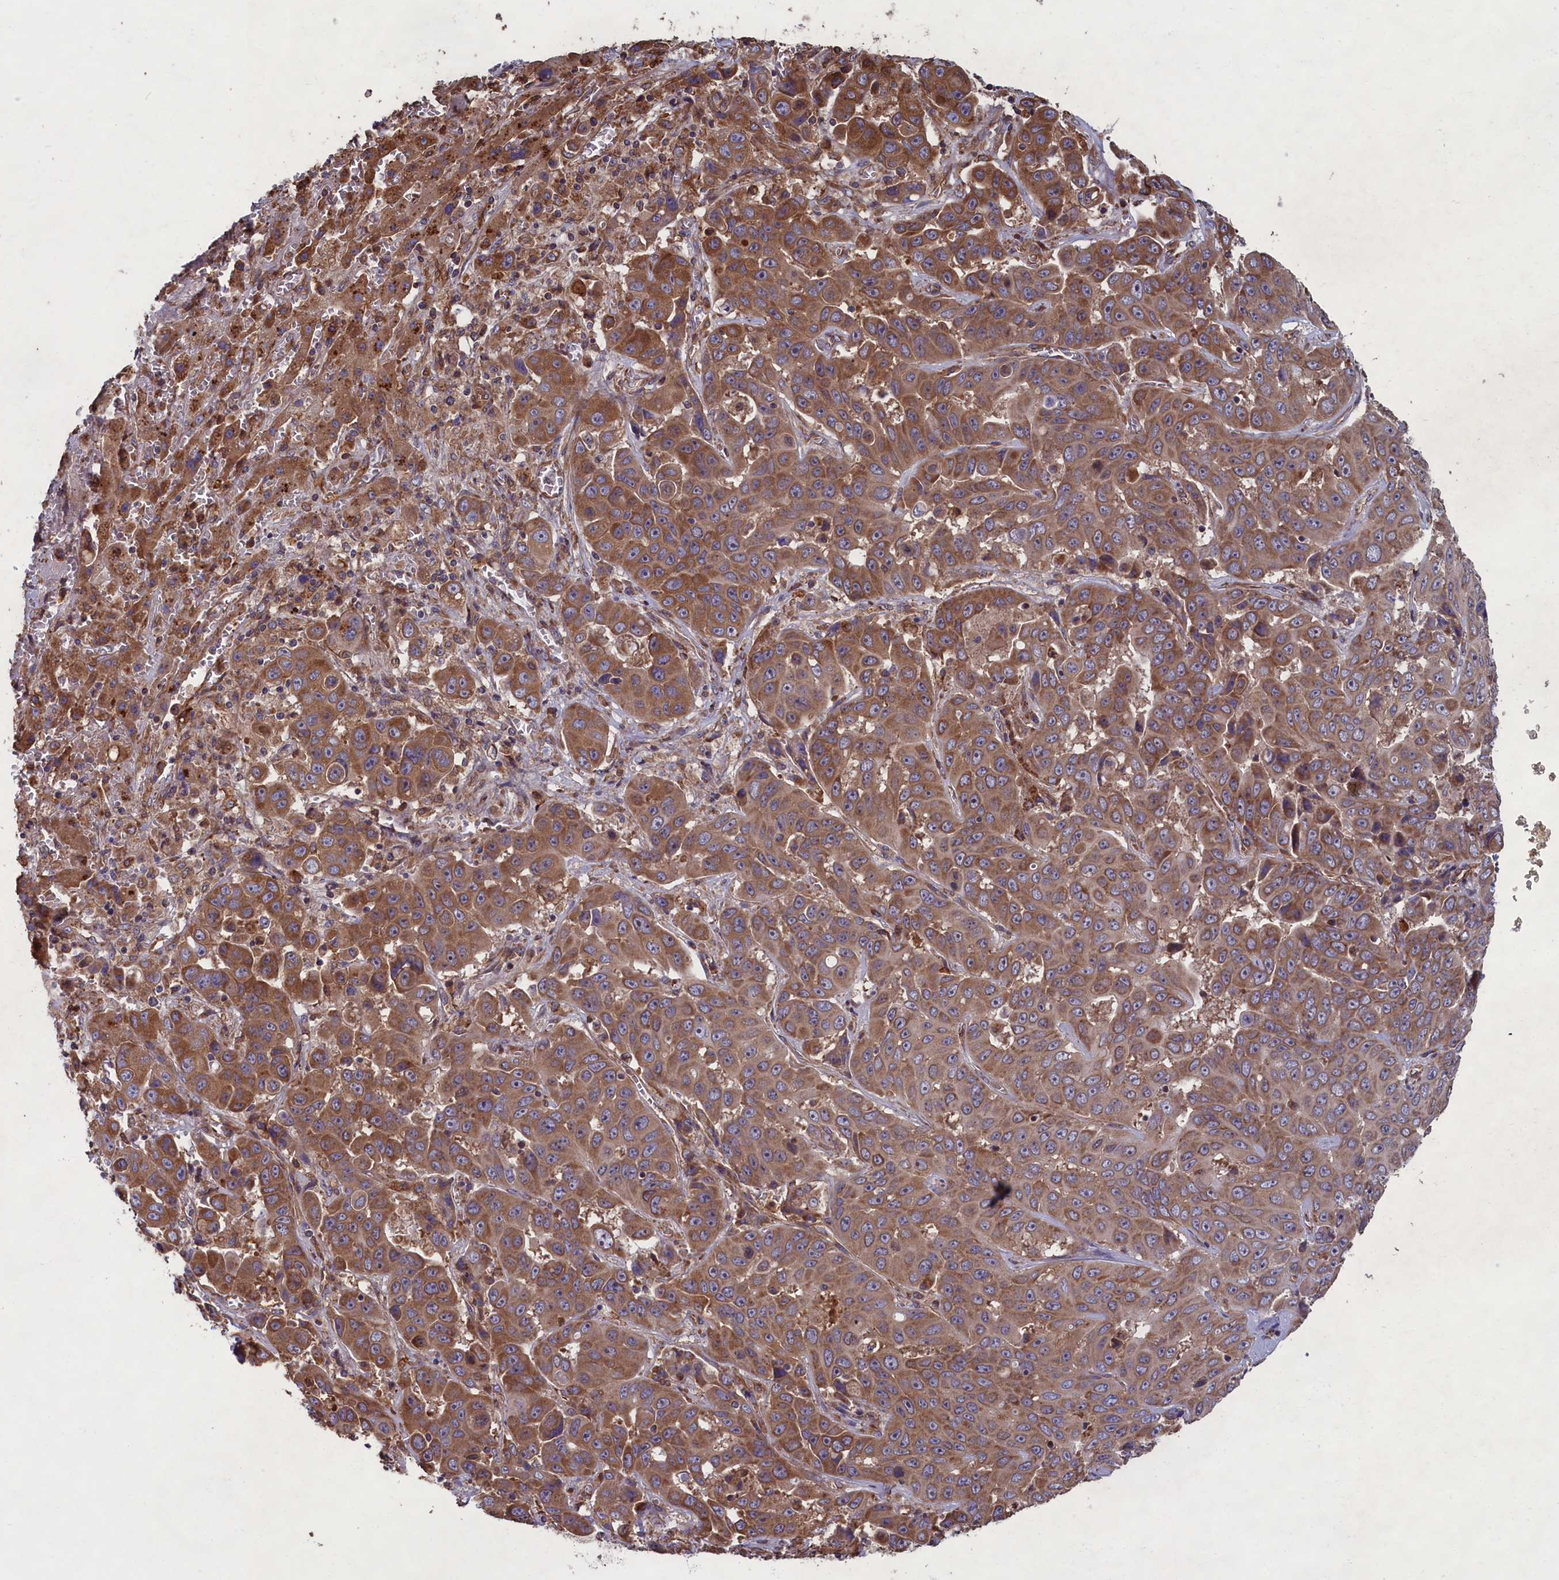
{"staining": {"intensity": "moderate", "quantity": ">75%", "location": "cytoplasmic/membranous"}, "tissue": "liver cancer", "cell_type": "Tumor cells", "image_type": "cancer", "snomed": [{"axis": "morphology", "description": "Cholangiocarcinoma"}, {"axis": "topography", "description": "Liver"}], "caption": "Cholangiocarcinoma (liver) stained for a protein reveals moderate cytoplasmic/membranous positivity in tumor cells.", "gene": "CCDC124", "patient": {"sex": "female", "age": 52}}